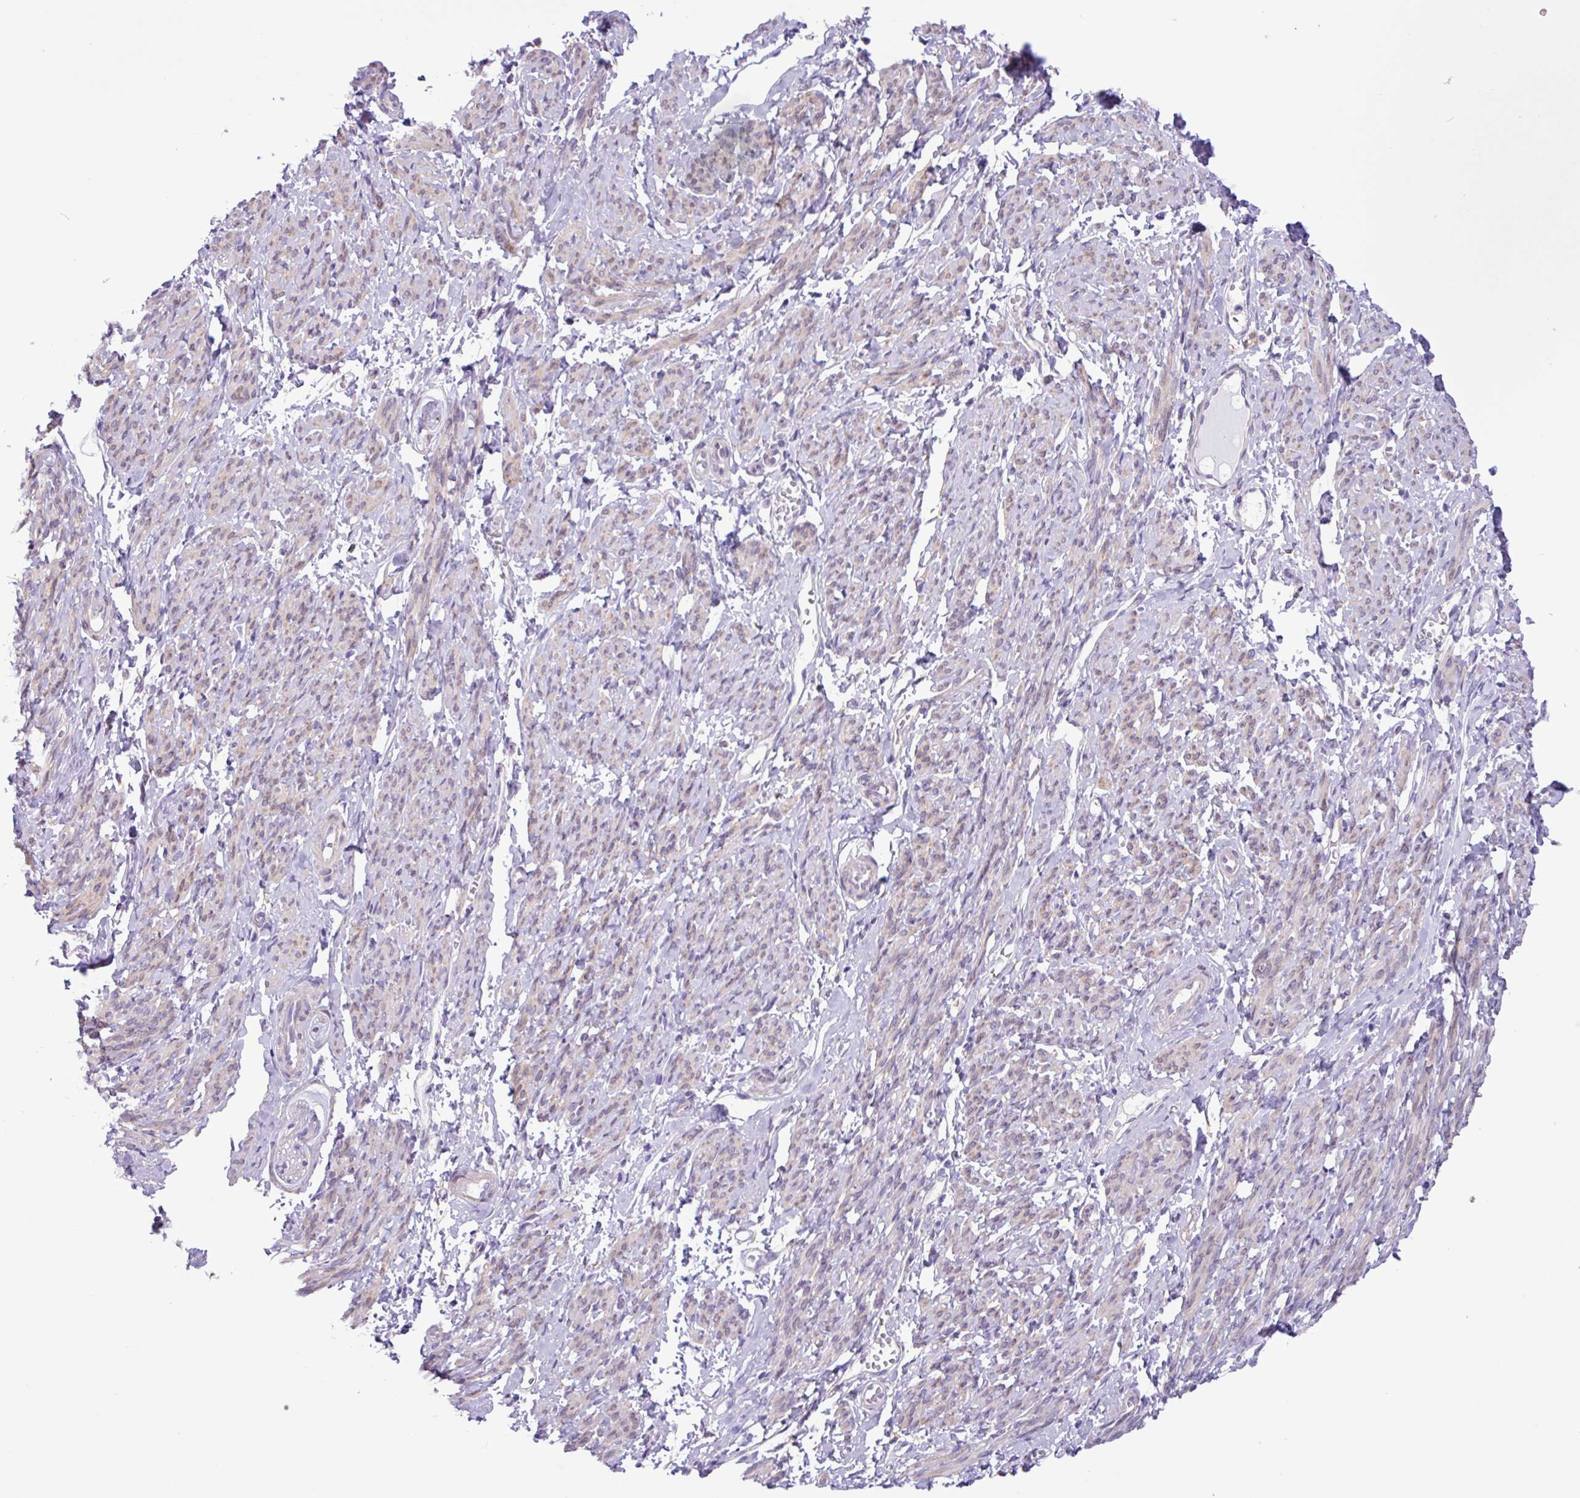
{"staining": {"intensity": "weak", "quantity": "<25%", "location": "cytoplasmic/membranous"}, "tissue": "smooth muscle", "cell_type": "Smooth muscle cells", "image_type": "normal", "snomed": [{"axis": "morphology", "description": "Normal tissue, NOS"}, {"axis": "topography", "description": "Smooth muscle"}], "caption": "An image of human smooth muscle is negative for staining in smooth muscle cells. Brightfield microscopy of IHC stained with DAB (3,3'-diaminobenzidine) (brown) and hematoxylin (blue), captured at high magnification.", "gene": "SLC38A1", "patient": {"sex": "female", "age": 65}}